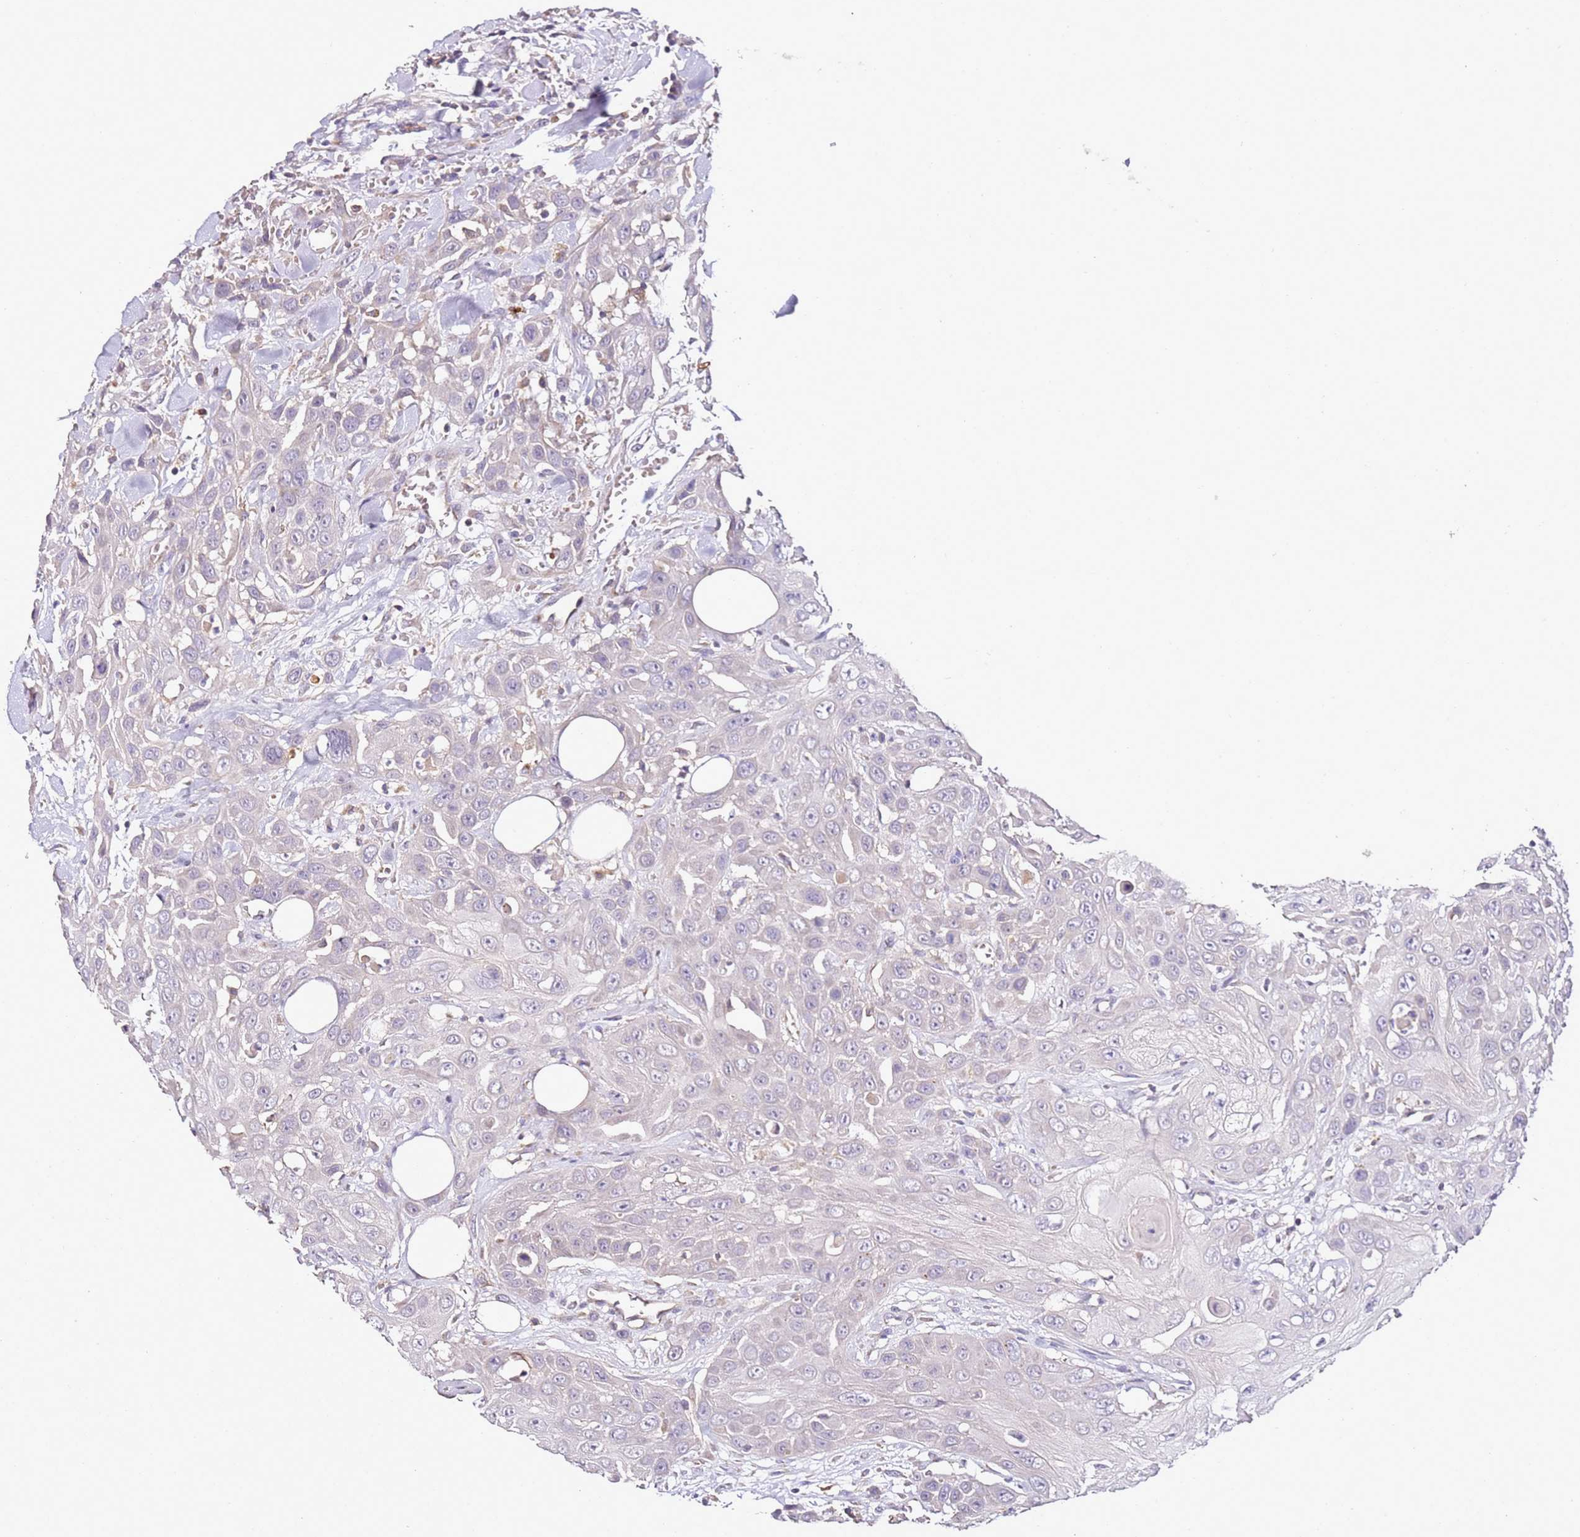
{"staining": {"intensity": "negative", "quantity": "none", "location": "none"}, "tissue": "head and neck cancer", "cell_type": "Tumor cells", "image_type": "cancer", "snomed": [{"axis": "morphology", "description": "Squamous cell carcinoma, NOS"}, {"axis": "topography", "description": "Head-Neck"}], "caption": "Head and neck cancer stained for a protein using immunohistochemistry (IHC) exhibits no positivity tumor cells.", "gene": "OR2B11", "patient": {"sex": "male", "age": 81}}